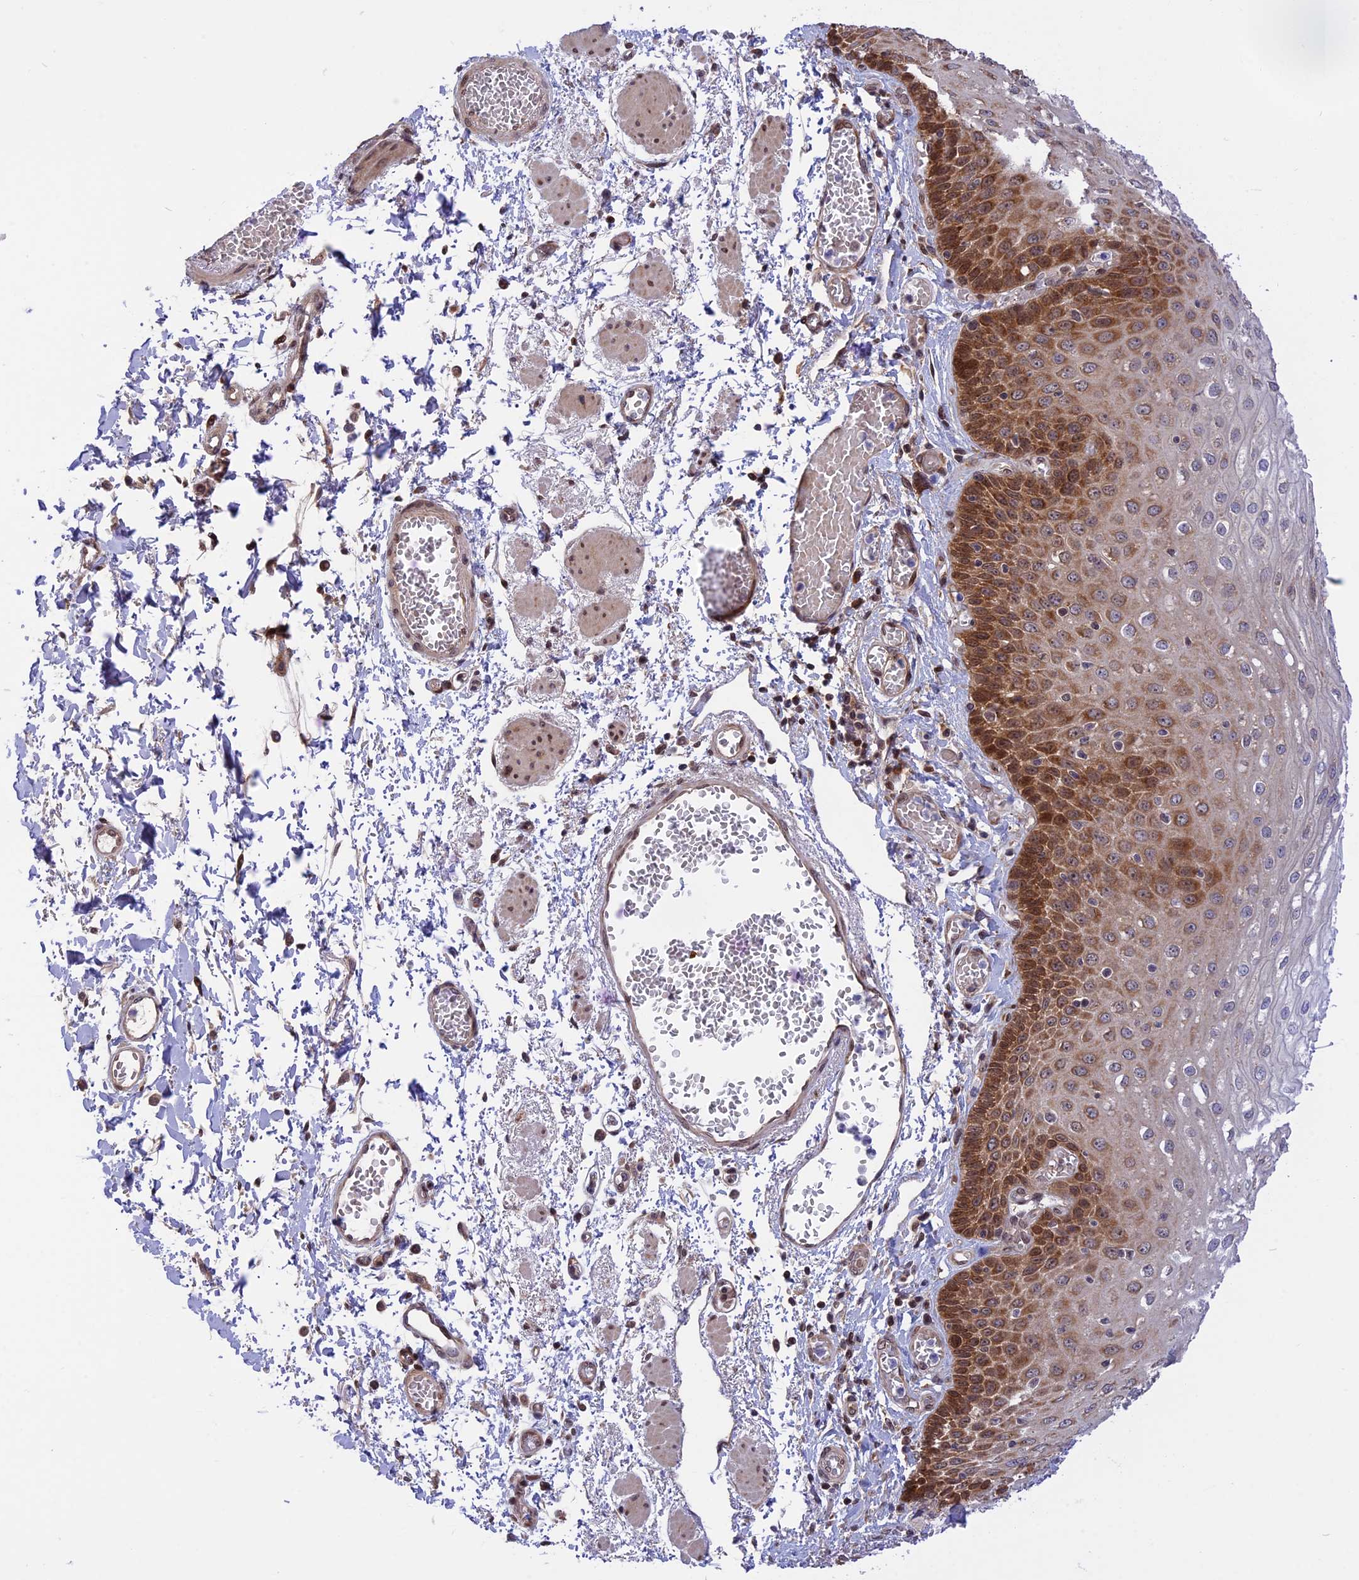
{"staining": {"intensity": "strong", "quantity": "25%-75%", "location": "cytoplasmic/membranous,nuclear"}, "tissue": "esophagus", "cell_type": "Squamous epithelial cells", "image_type": "normal", "snomed": [{"axis": "morphology", "description": "Normal tissue, NOS"}, {"axis": "topography", "description": "Esophagus"}], "caption": "DAB immunohistochemical staining of benign esophagus exhibits strong cytoplasmic/membranous,nuclear protein positivity in approximately 25%-75% of squamous epithelial cells. (IHC, brightfield microscopy, high magnification).", "gene": "ZNF428", "patient": {"sex": "male", "age": 81}}